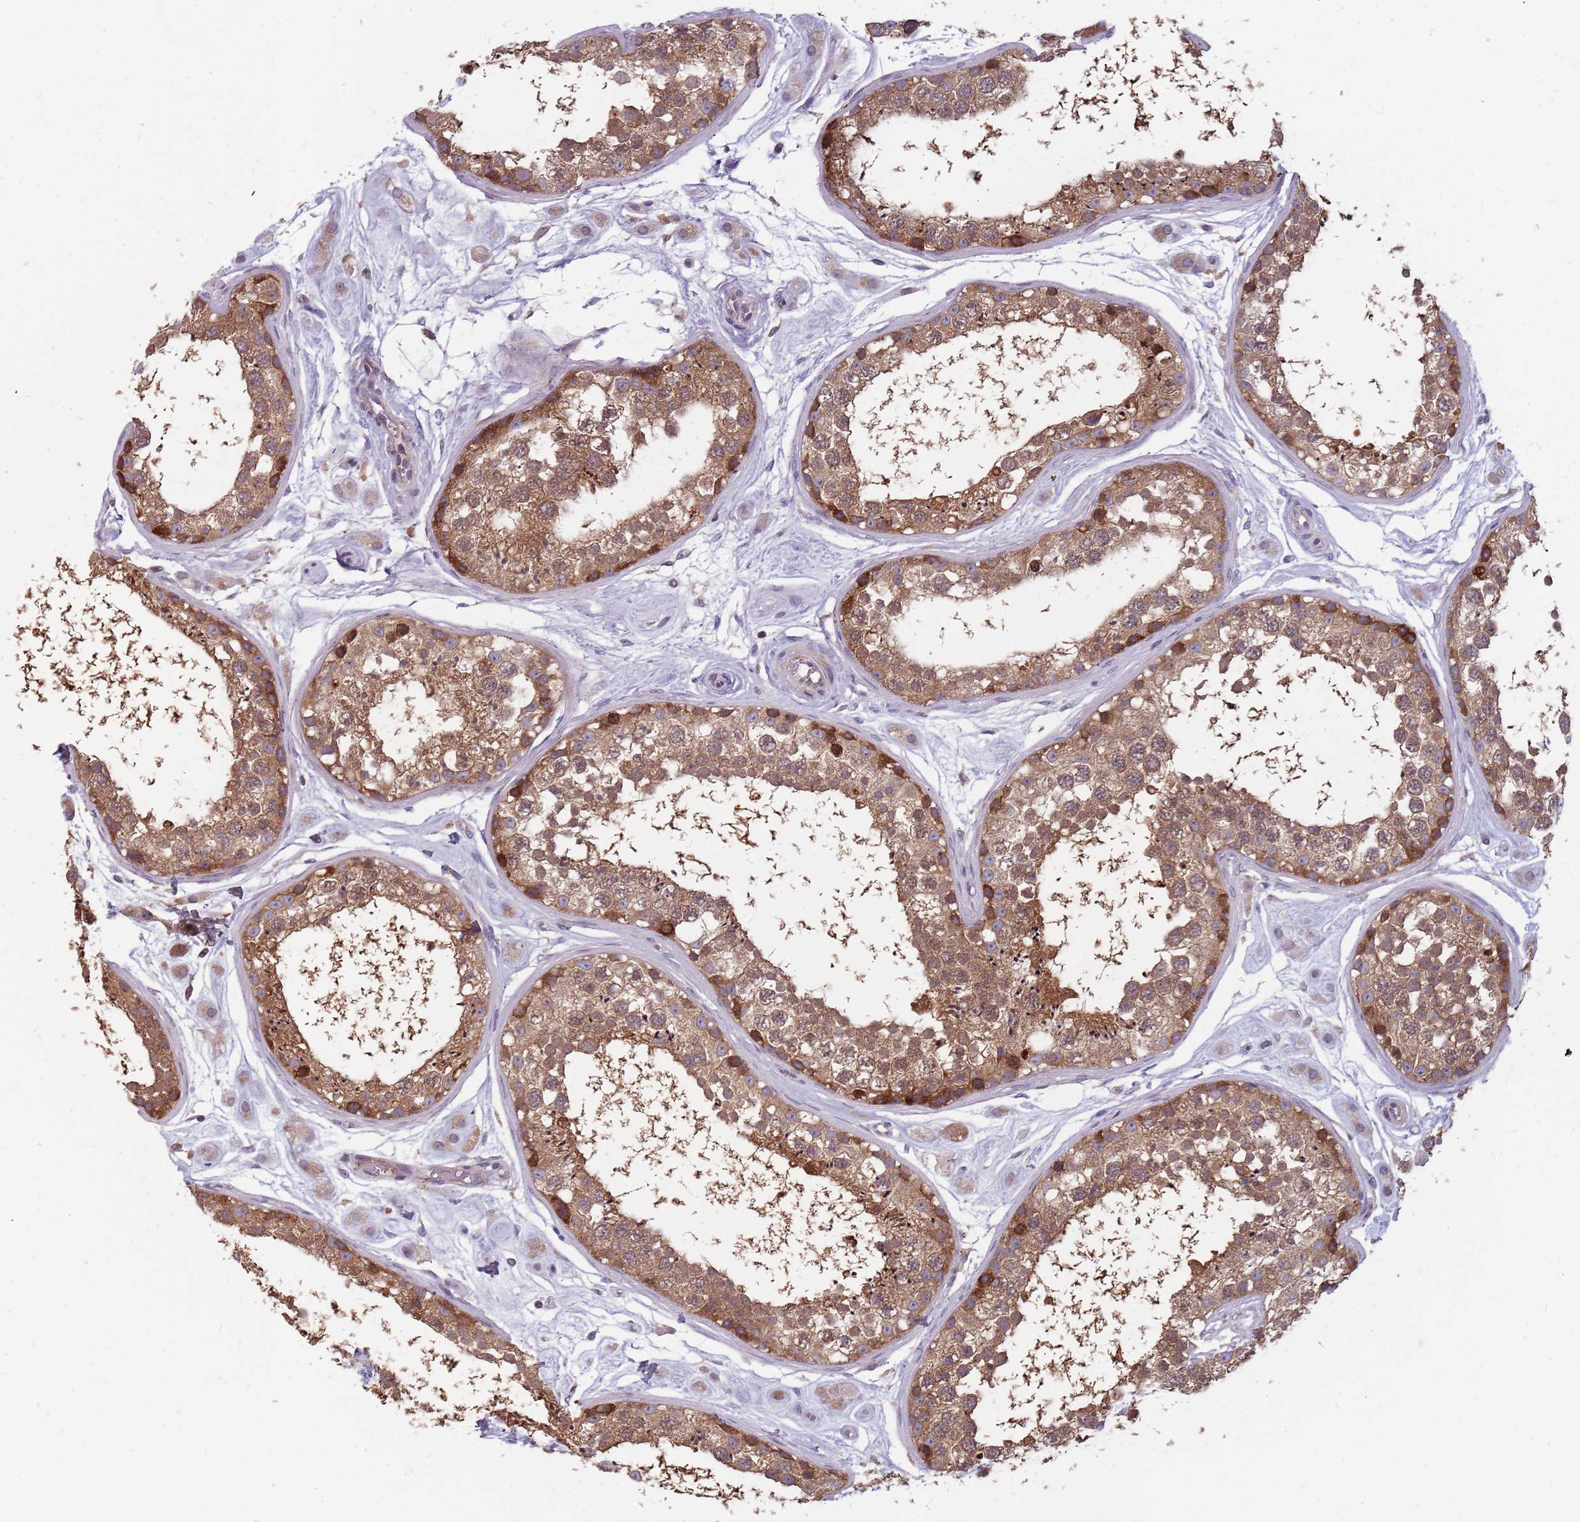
{"staining": {"intensity": "moderate", "quantity": ">75%", "location": "cytoplasmic/membranous,nuclear"}, "tissue": "testis", "cell_type": "Cells in seminiferous ducts", "image_type": "normal", "snomed": [{"axis": "morphology", "description": "Normal tissue, NOS"}, {"axis": "topography", "description": "Testis"}], "caption": "A brown stain shows moderate cytoplasmic/membranous,nuclear positivity of a protein in cells in seminiferous ducts of unremarkable human testis. (Brightfield microscopy of DAB IHC at high magnification).", "gene": "NME4", "patient": {"sex": "male", "age": 25}}